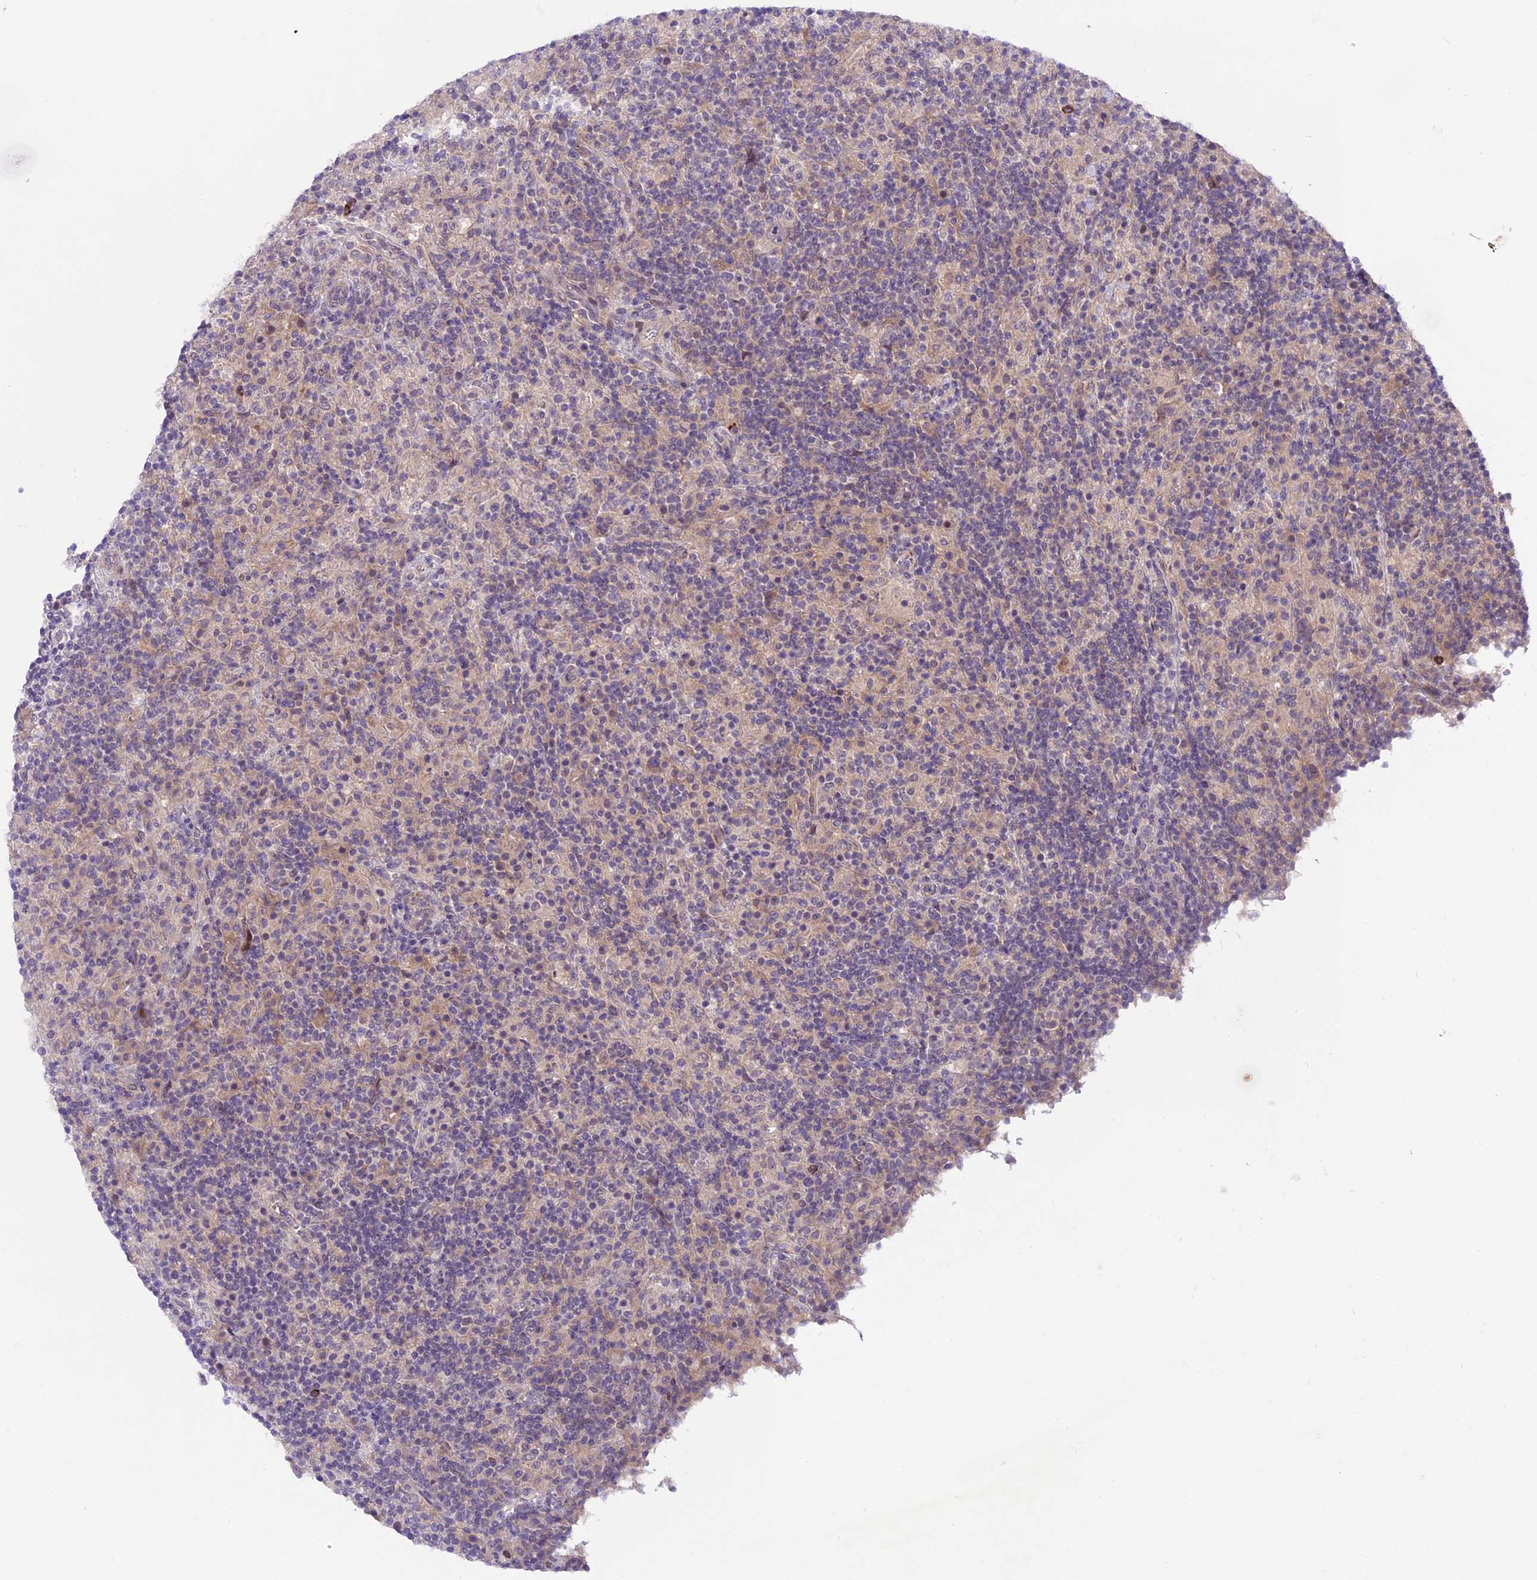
{"staining": {"intensity": "negative", "quantity": "none", "location": "none"}, "tissue": "lymphoma", "cell_type": "Tumor cells", "image_type": "cancer", "snomed": [{"axis": "morphology", "description": "Hodgkin's disease, NOS"}, {"axis": "topography", "description": "Lymph node"}], "caption": "This photomicrograph is of lymphoma stained with immunohistochemistry (IHC) to label a protein in brown with the nuclei are counter-stained blue. There is no expression in tumor cells.", "gene": "SPRED1", "patient": {"sex": "male", "age": 70}}